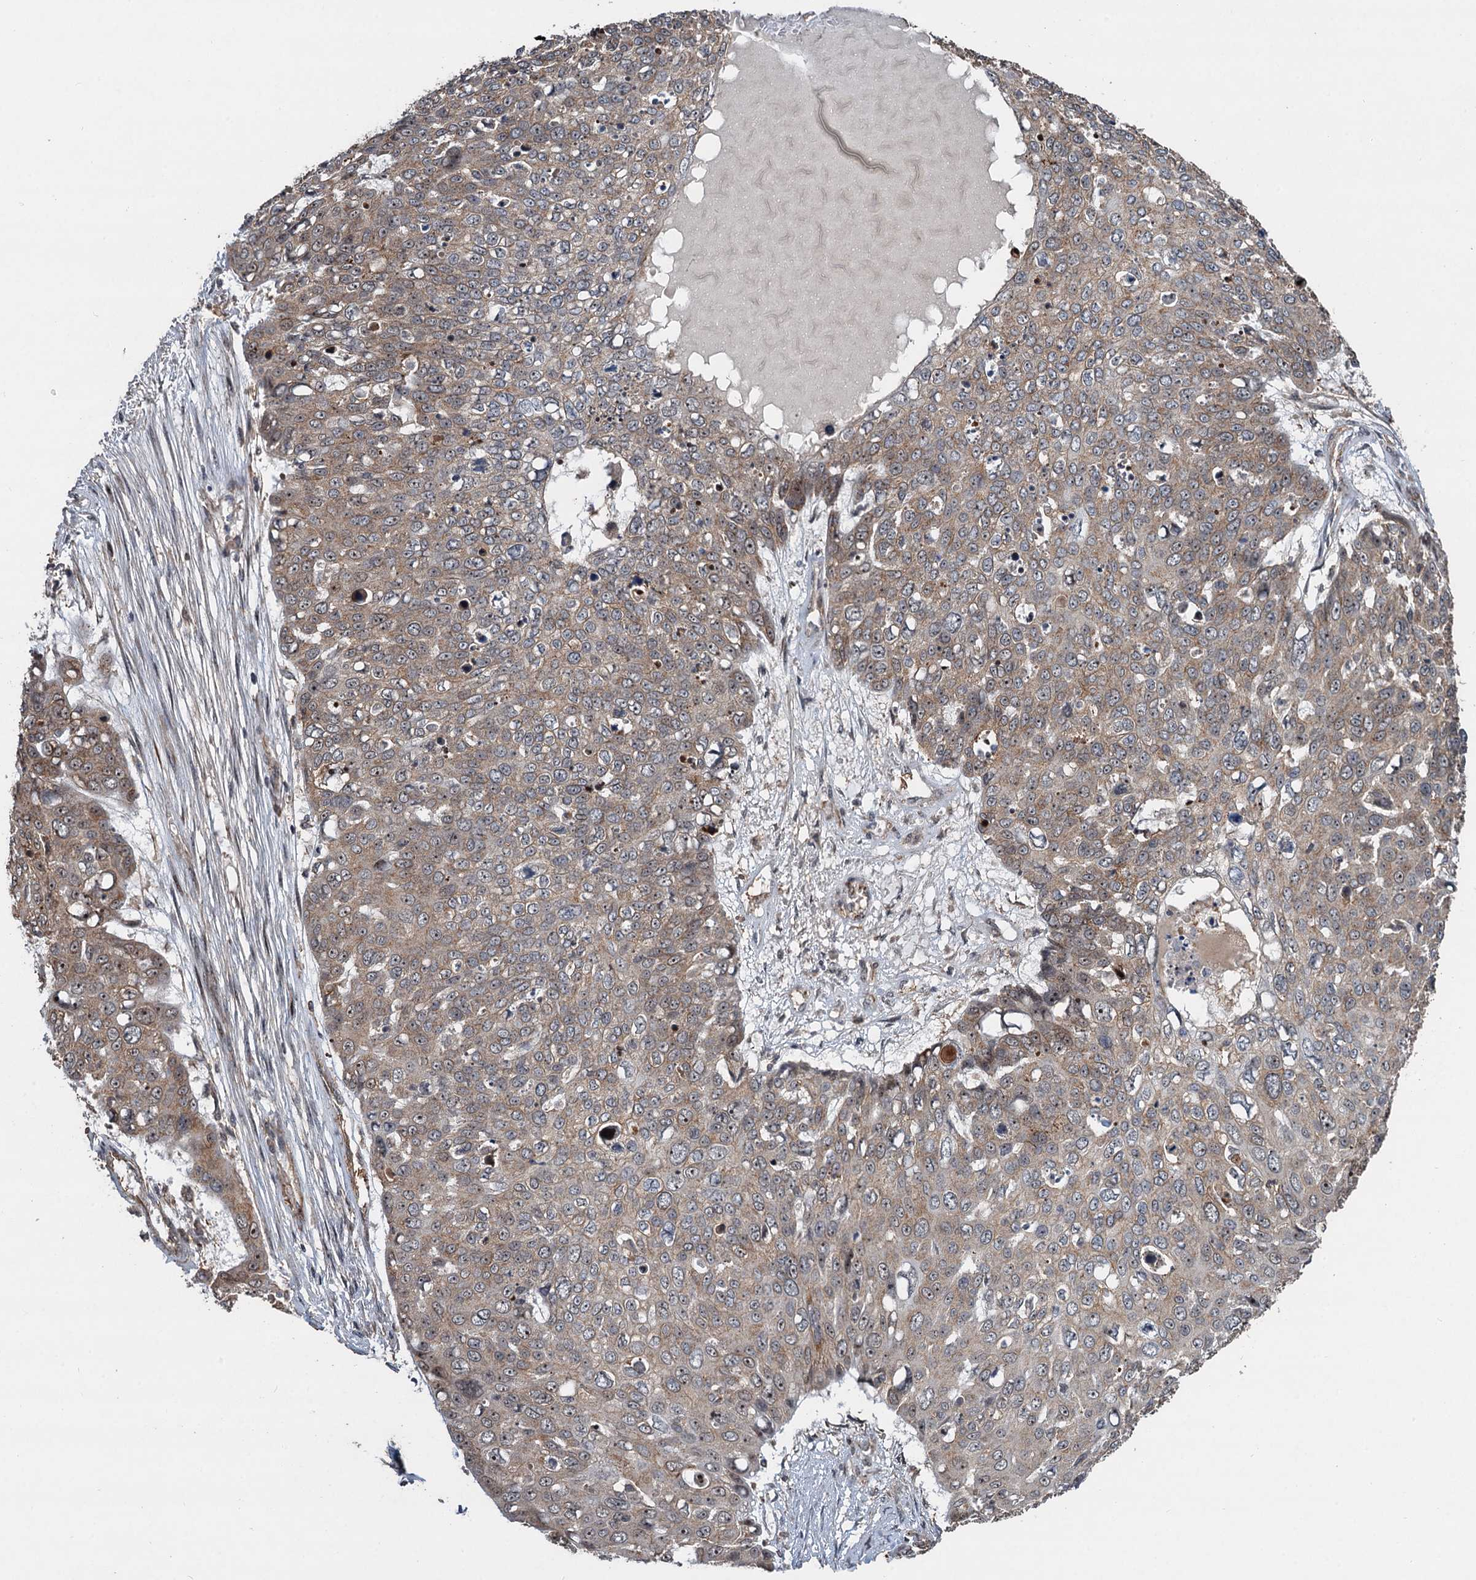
{"staining": {"intensity": "weak", "quantity": ">75%", "location": "cytoplasmic/membranous,nuclear"}, "tissue": "skin cancer", "cell_type": "Tumor cells", "image_type": "cancer", "snomed": [{"axis": "morphology", "description": "Squamous cell carcinoma, NOS"}, {"axis": "topography", "description": "Skin"}], "caption": "High-magnification brightfield microscopy of skin squamous cell carcinoma stained with DAB (3,3'-diaminobenzidine) (brown) and counterstained with hematoxylin (blue). tumor cells exhibit weak cytoplasmic/membranous and nuclear expression is identified in approximately>75% of cells. Nuclei are stained in blue.", "gene": "TMA16", "patient": {"sex": "male", "age": 71}}